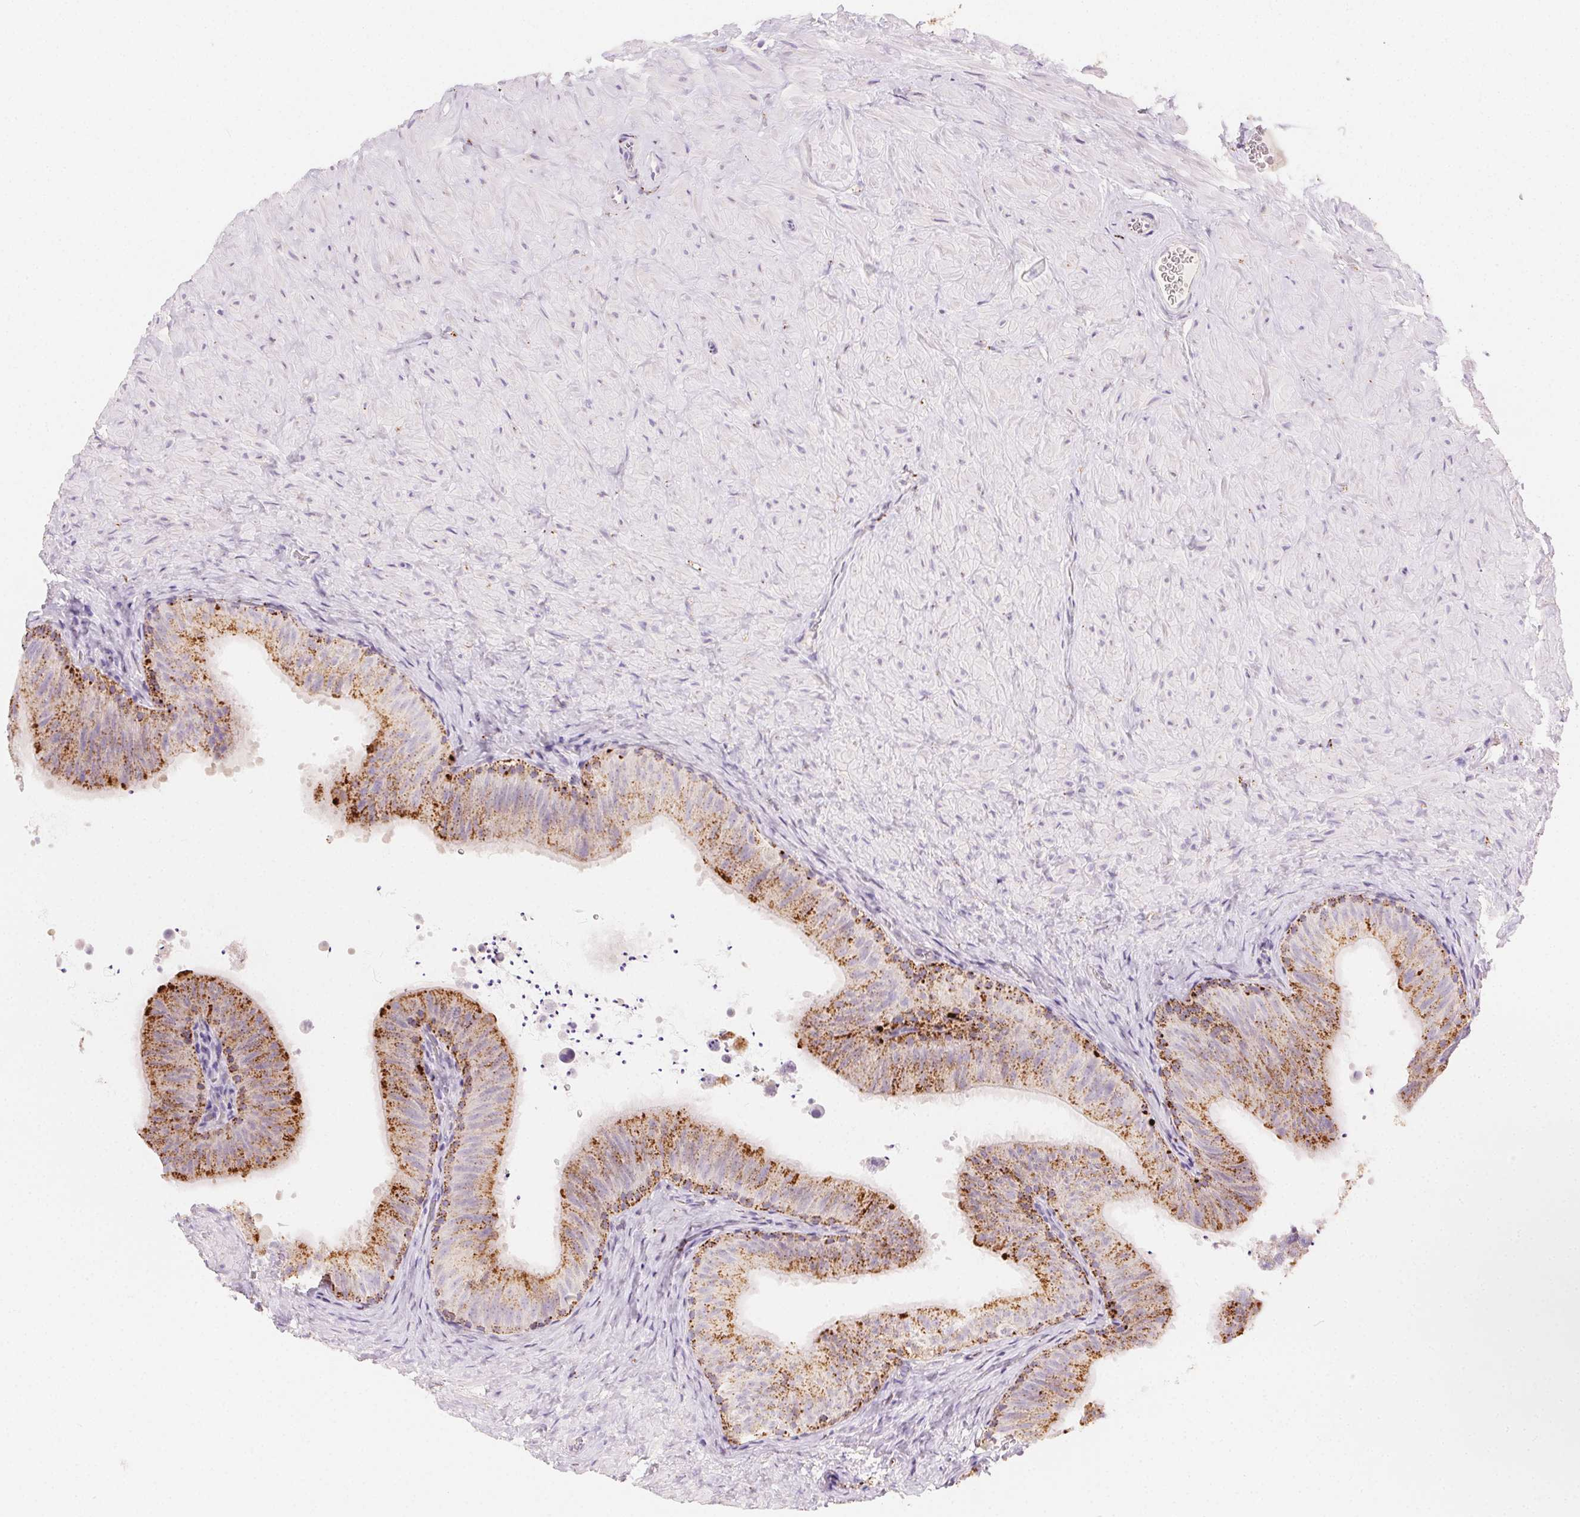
{"staining": {"intensity": "strong", "quantity": "25%-75%", "location": "cytoplasmic/membranous"}, "tissue": "epididymis", "cell_type": "Glandular cells", "image_type": "normal", "snomed": [{"axis": "morphology", "description": "Normal tissue, NOS"}, {"axis": "topography", "description": "Epididymis, spermatic cord, NOS"}, {"axis": "topography", "description": "Epididymis"}], "caption": "Immunohistochemistry of unremarkable human epididymis exhibits high levels of strong cytoplasmic/membranous expression in about 25%-75% of glandular cells. The staining was performed using DAB, with brown indicating positive protein expression. Nuclei are stained blue with hematoxylin.", "gene": "SCPEP1", "patient": {"sex": "male", "age": 31}}